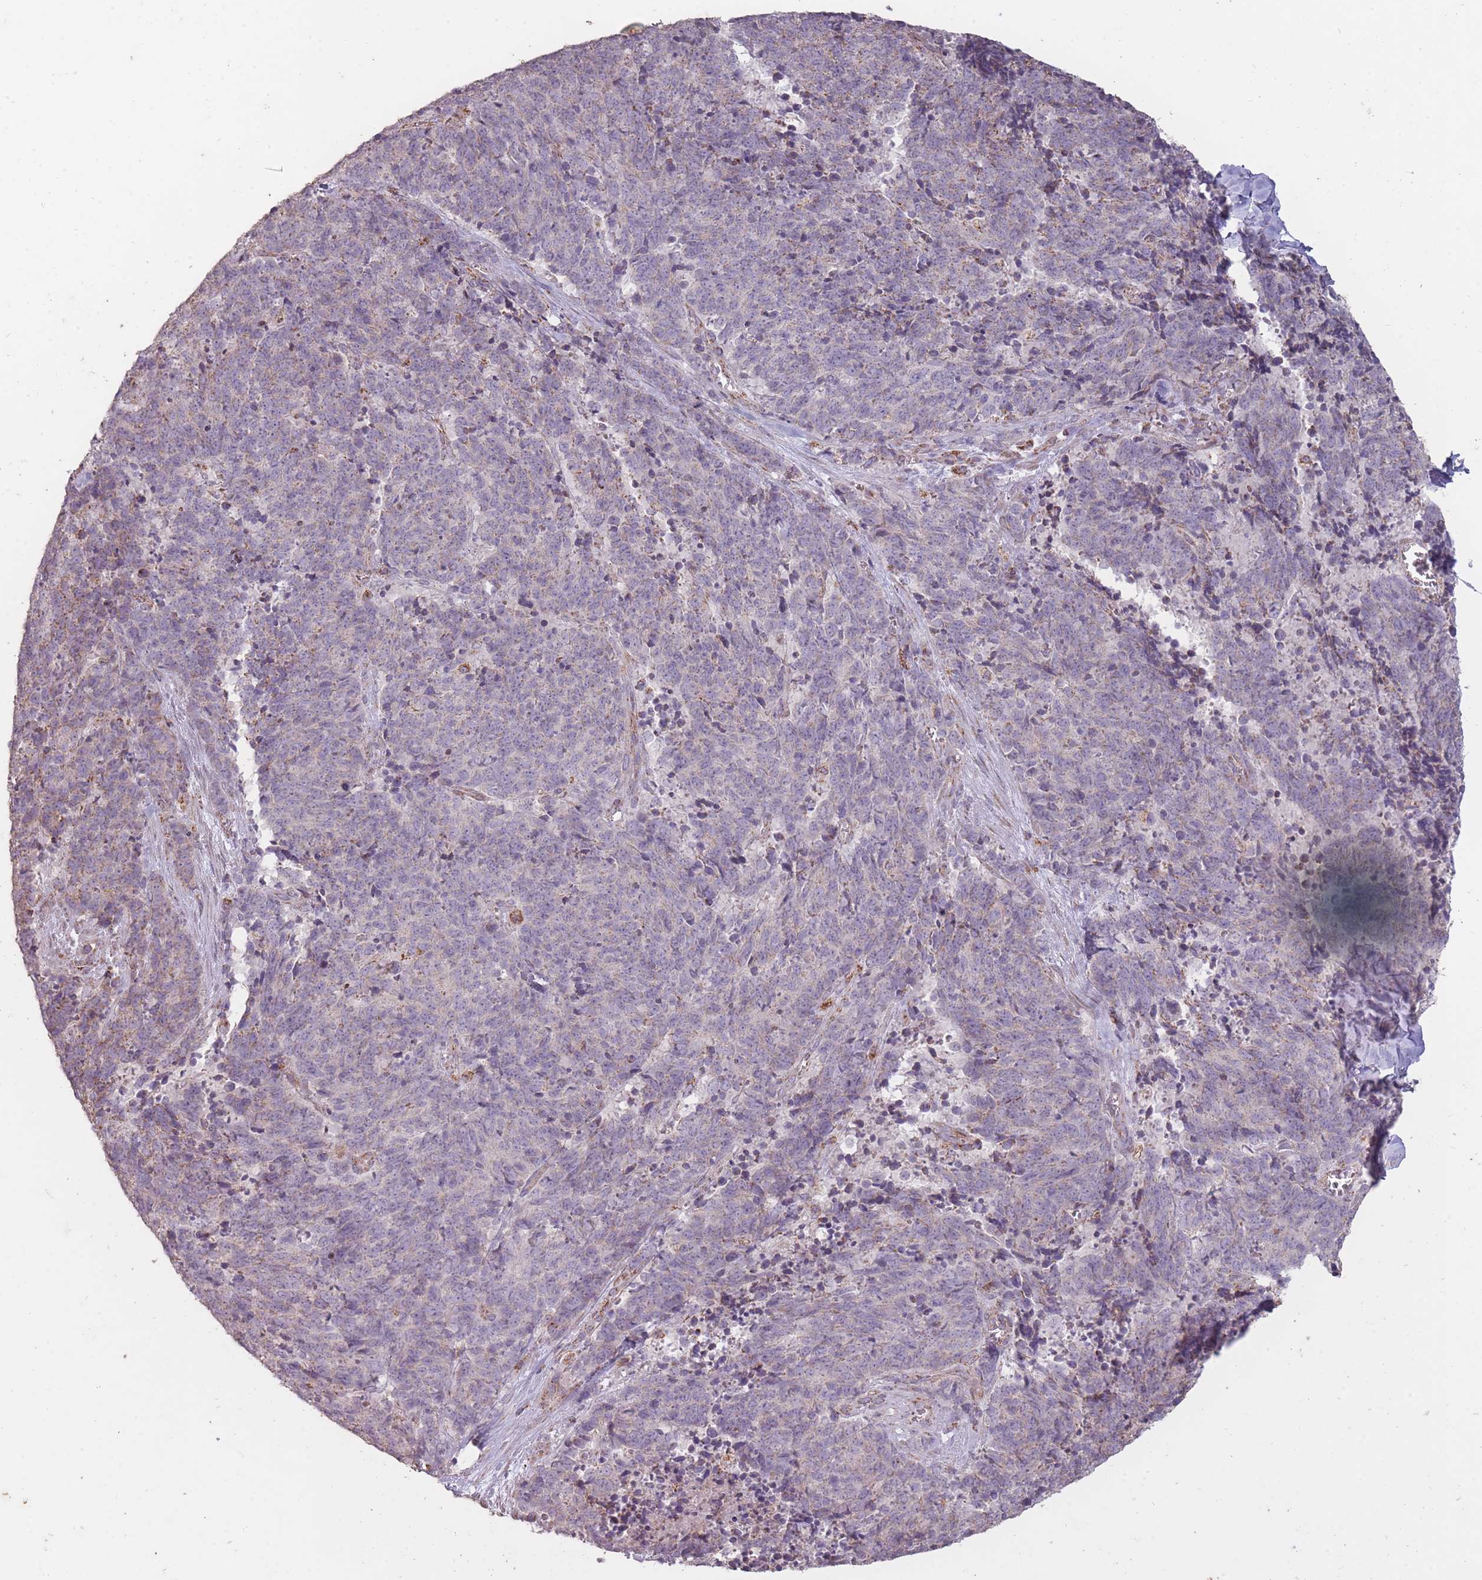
{"staining": {"intensity": "negative", "quantity": "none", "location": "none"}, "tissue": "cervical cancer", "cell_type": "Tumor cells", "image_type": "cancer", "snomed": [{"axis": "morphology", "description": "Squamous cell carcinoma, NOS"}, {"axis": "topography", "description": "Cervix"}], "caption": "Tumor cells show no significant protein positivity in cervical cancer.", "gene": "CNOT8", "patient": {"sex": "female", "age": 29}}